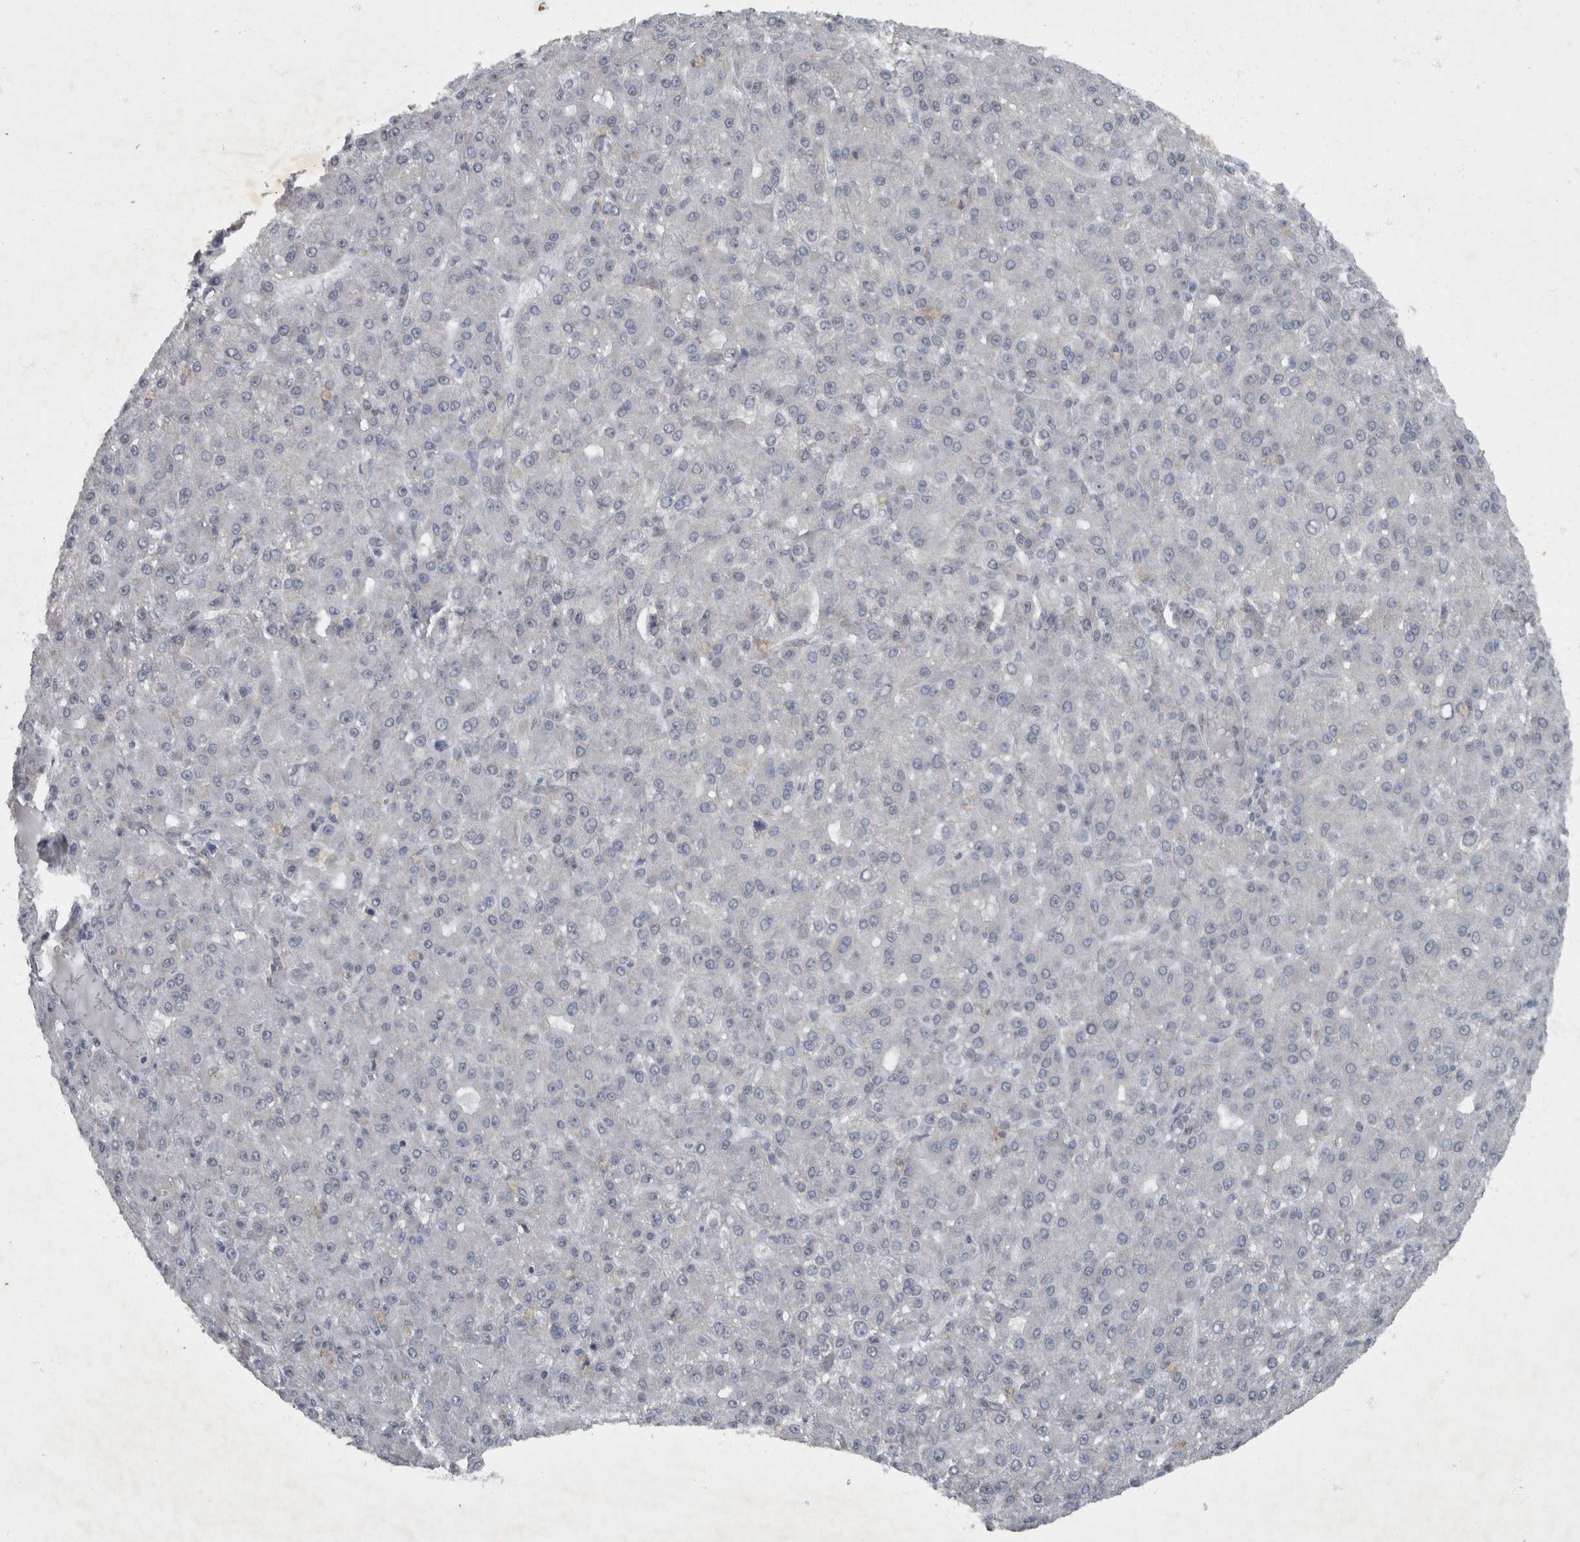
{"staining": {"intensity": "negative", "quantity": "none", "location": "none"}, "tissue": "liver cancer", "cell_type": "Tumor cells", "image_type": "cancer", "snomed": [{"axis": "morphology", "description": "Carcinoma, Hepatocellular, NOS"}, {"axis": "topography", "description": "Liver"}], "caption": "Liver cancer (hepatocellular carcinoma) stained for a protein using immunohistochemistry demonstrates no positivity tumor cells.", "gene": "WDR33", "patient": {"sex": "male", "age": 67}}